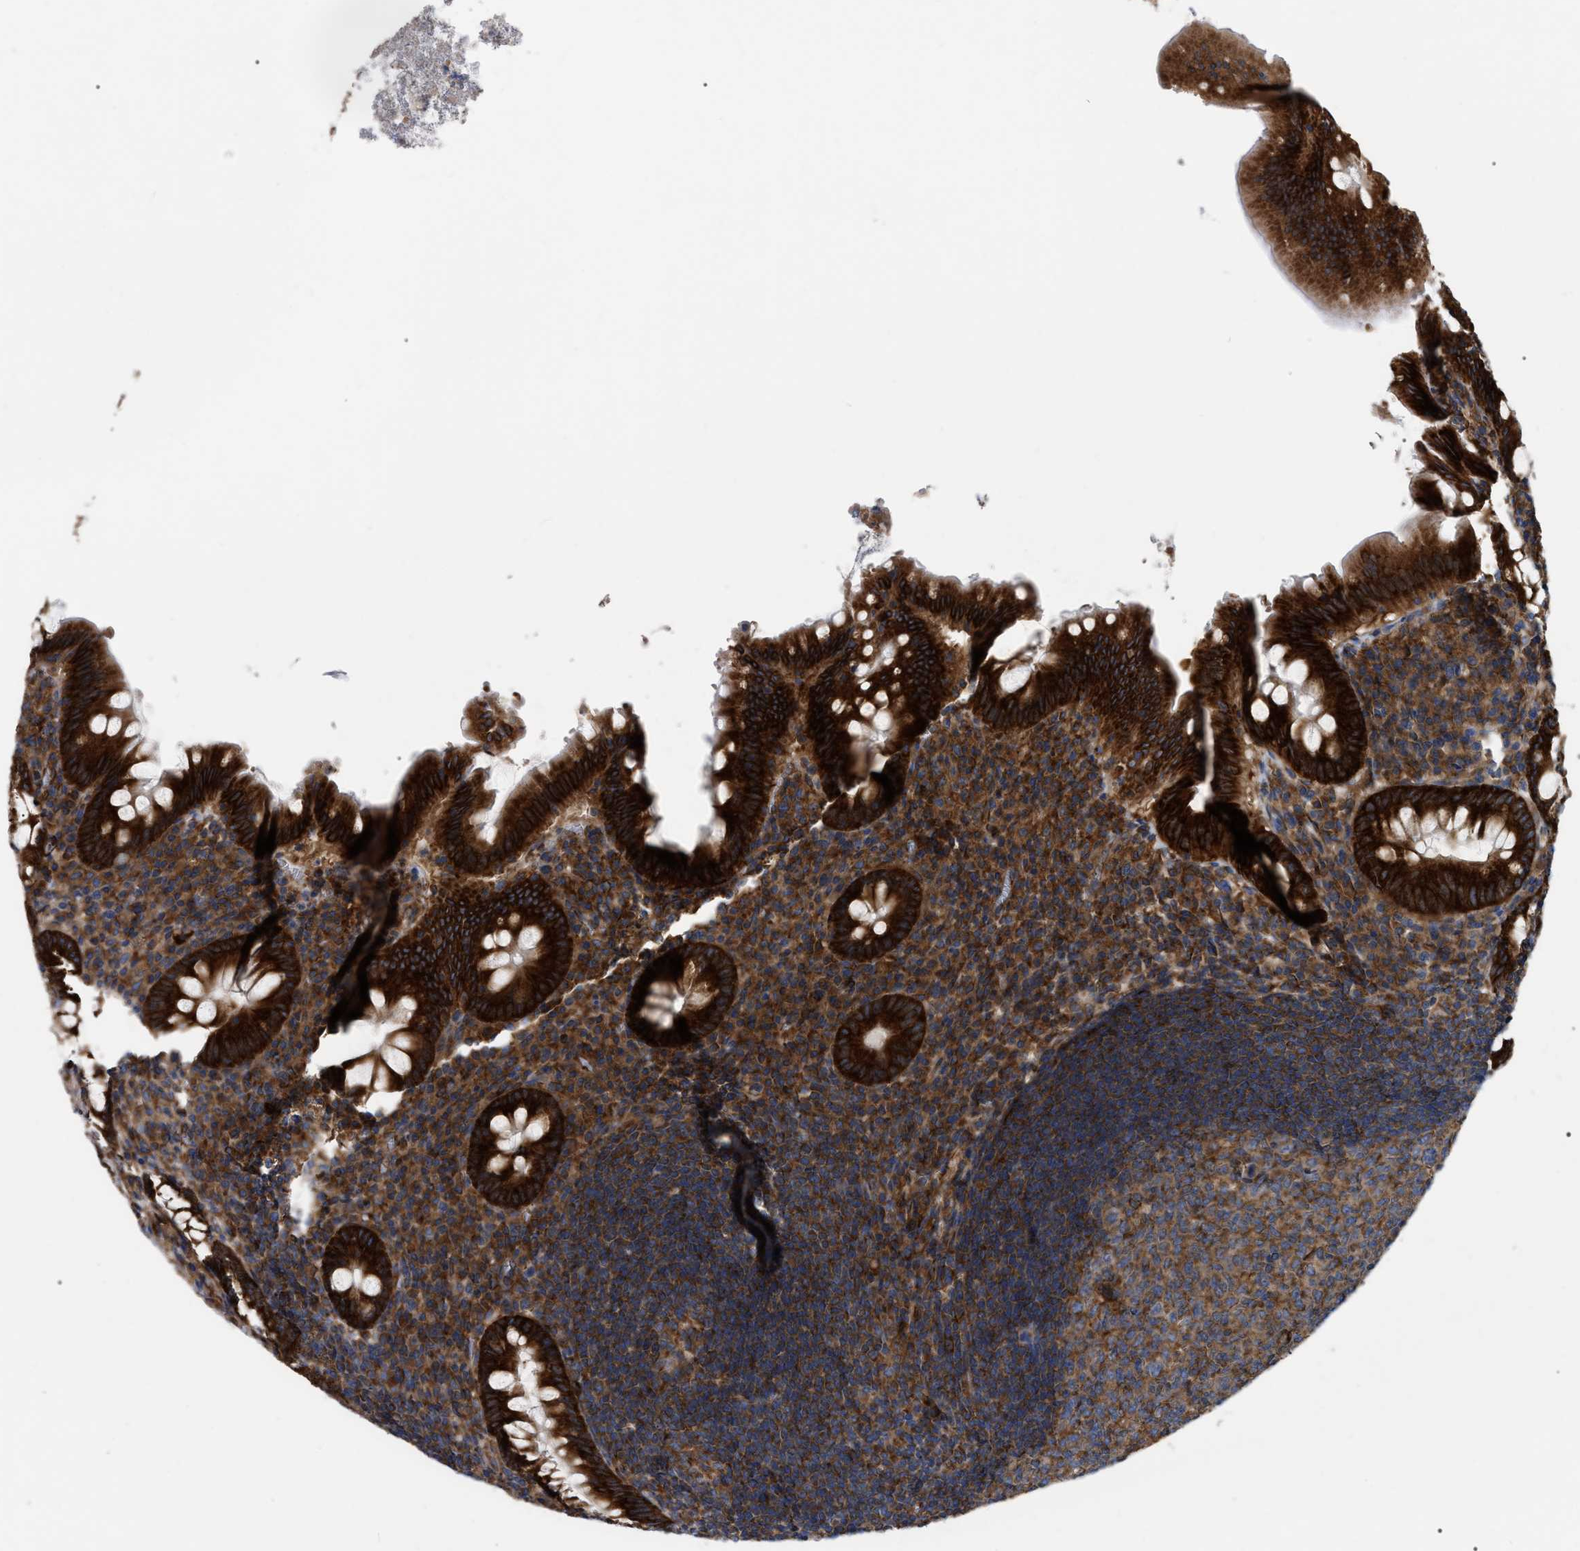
{"staining": {"intensity": "strong", "quantity": ">75%", "location": "cytoplasmic/membranous"}, "tissue": "appendix", "cell_type": "Glandular cells", "image_type": "normal", "snomed": [{"axis": "morphology", "description": "Normal tissue, NOS"}, {"axis": "topography", "description": "Appendix"}], "caption": "Appendix stained with a protein marker reveals strong staining in glandular cells.", "gene": "FAM120A", "patient": {"sex": "male", "age": 56}}